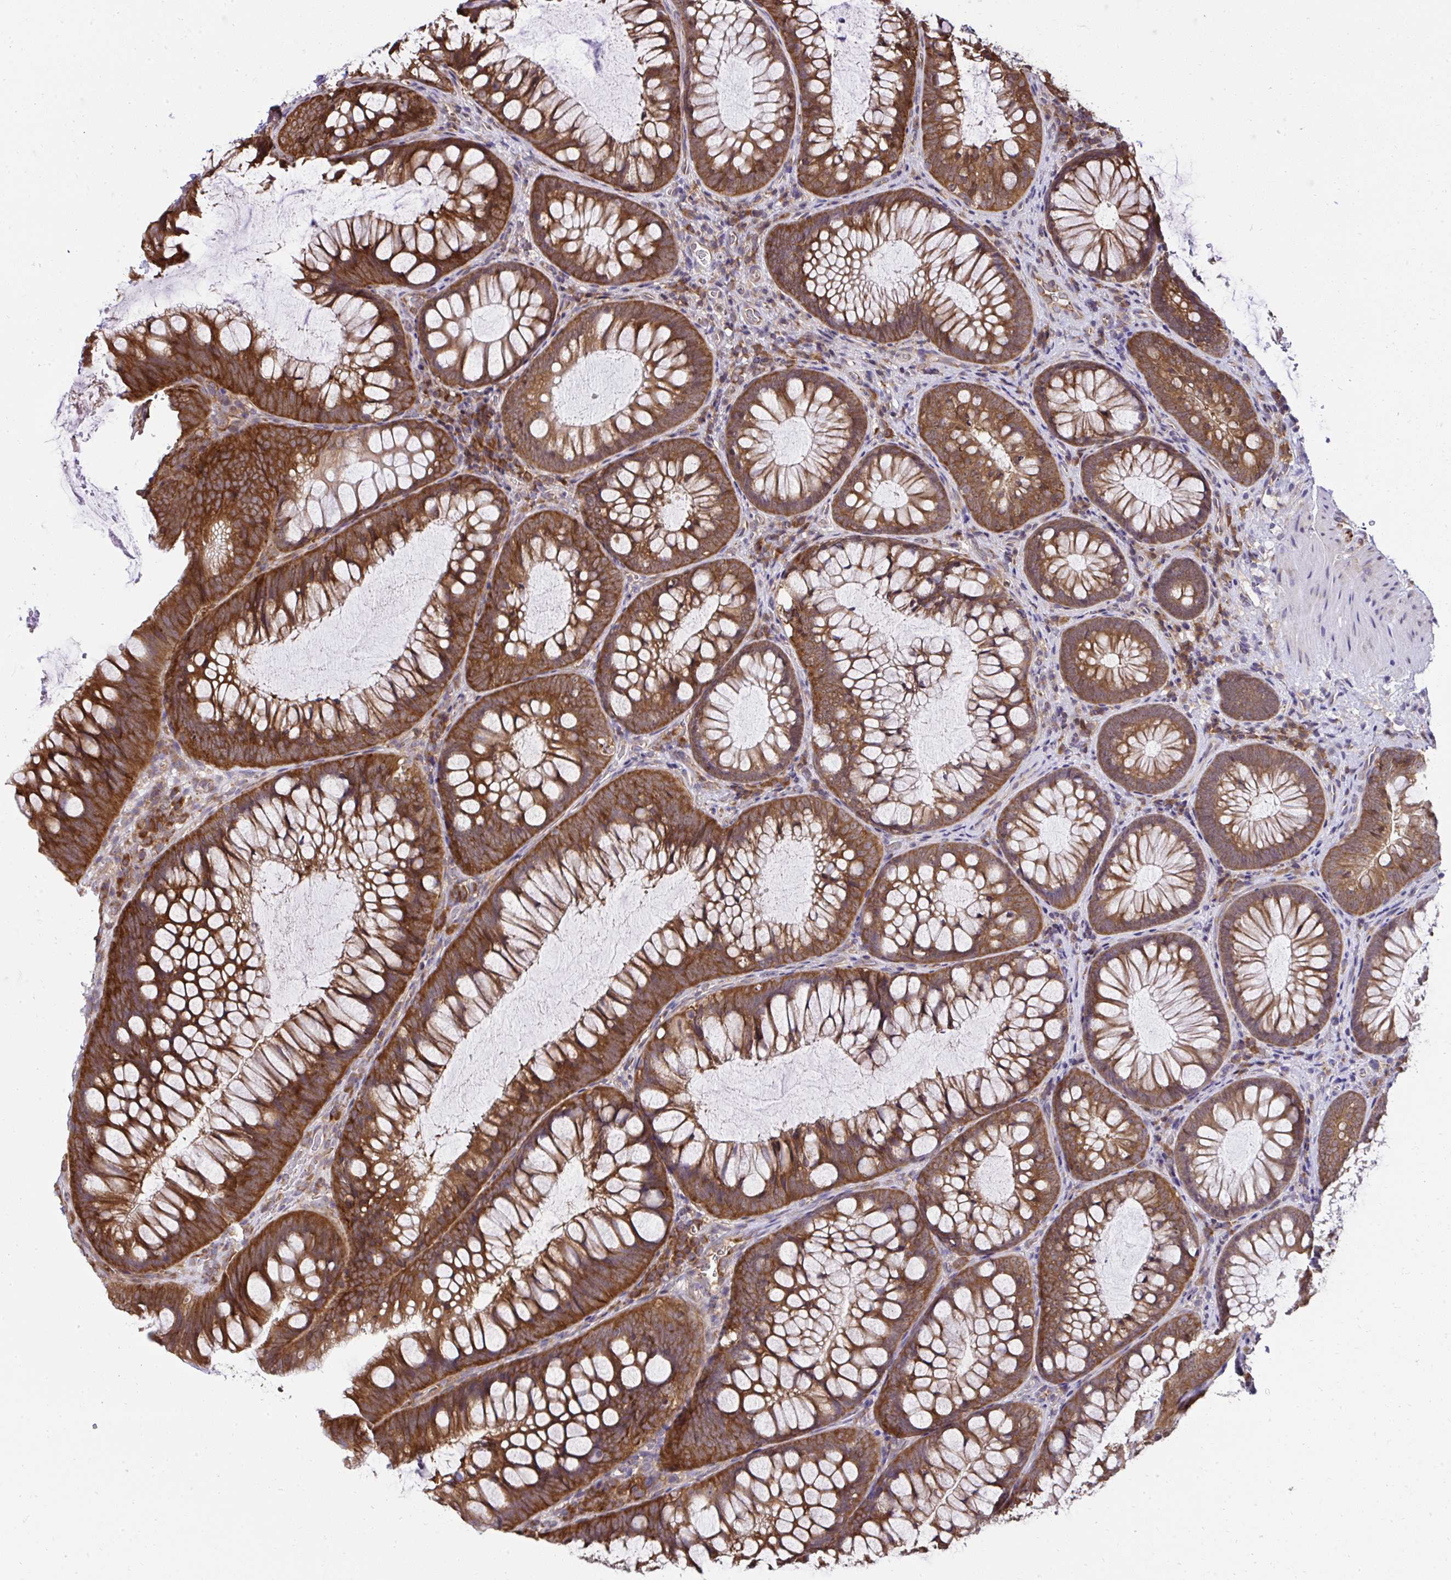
{"staining": {"intensity": "moderate", "quantity": ">75%", "location": "cytoplasmic/membranous"}, "tissue": "colon", "cell_type": "Endothelial cells", "image_type": "normal", "snomed": [{"axis": "morphology", "description": "Normal tissue, NOS"}, {"axis": "morphology", "description": "Adenoma, NOS"}, {"axis": "topography", "description": "Soft tissue"}, {"axis": "topography", "description": "Colon"}], "caption": "Endothelial cells display medium levels of moderate cytoplasmic/membranous staining in approximately >75% of cells in benign colon.", "gene": "RPS7", "patient": {"sex": "male", "age": 47}}